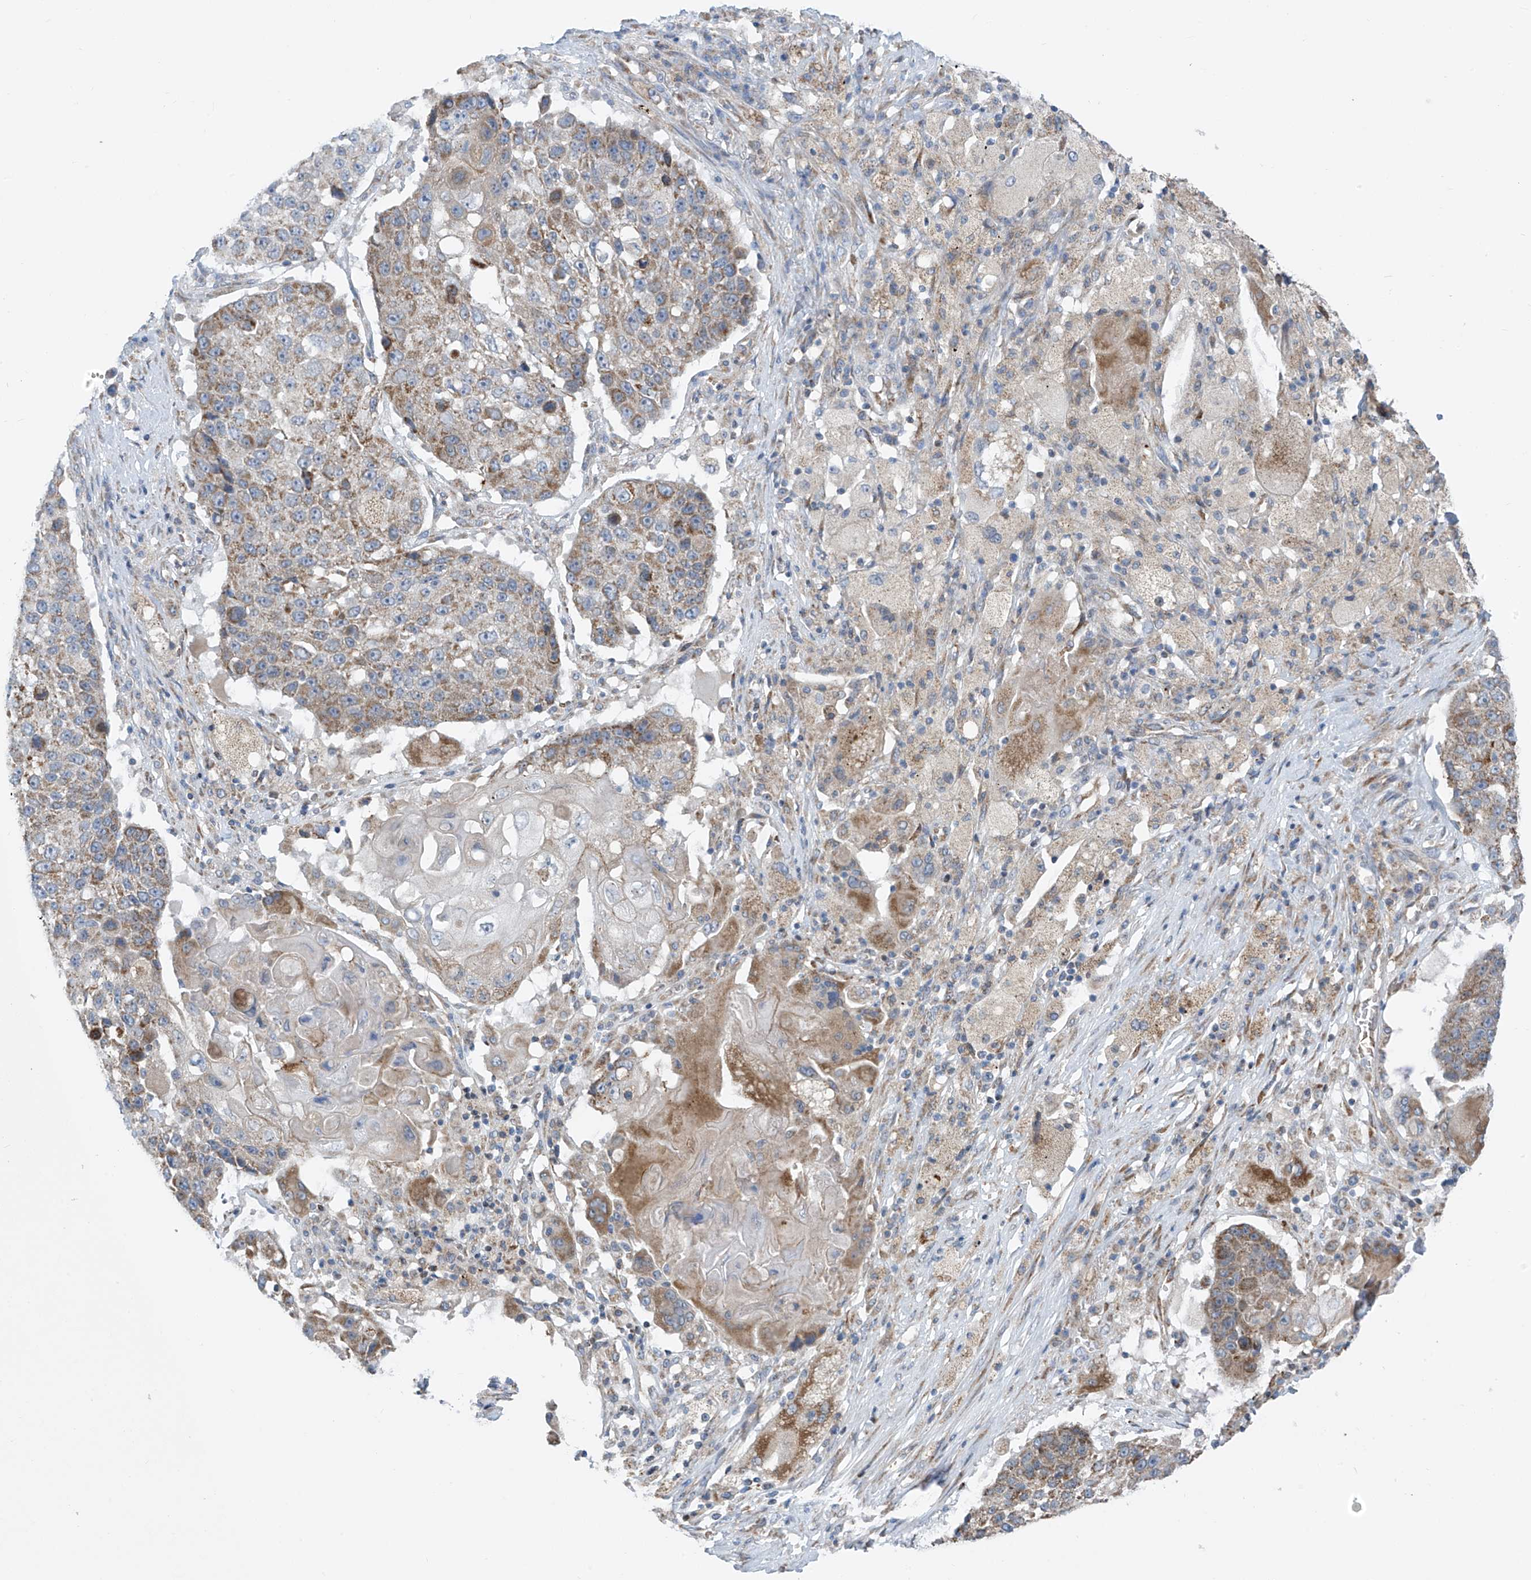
{"staining": {"intensity": "moderate", "quantity": ">75%", "location": "cytoplasmic/membranous"}, "tissue": "lung cancer", "cell_type": "Tumor cells", "image_type": "cancer", "snomed": [{"axis": "morphology", "description": "Squamous cell carcinoma, NOS"}, {"axis": "topography", "description": "Lung"}], "caption": "Tumor cells demonstrate medium levels of moderate cytoplasmic/membranous expression in about >75% of cells in squamous cell carcinoma (lung). (DAB IHC, brown staining for protein, blue staining for nuclei).", "gene": "EOMES", "patient": {"sex": "male", "age": 61}}